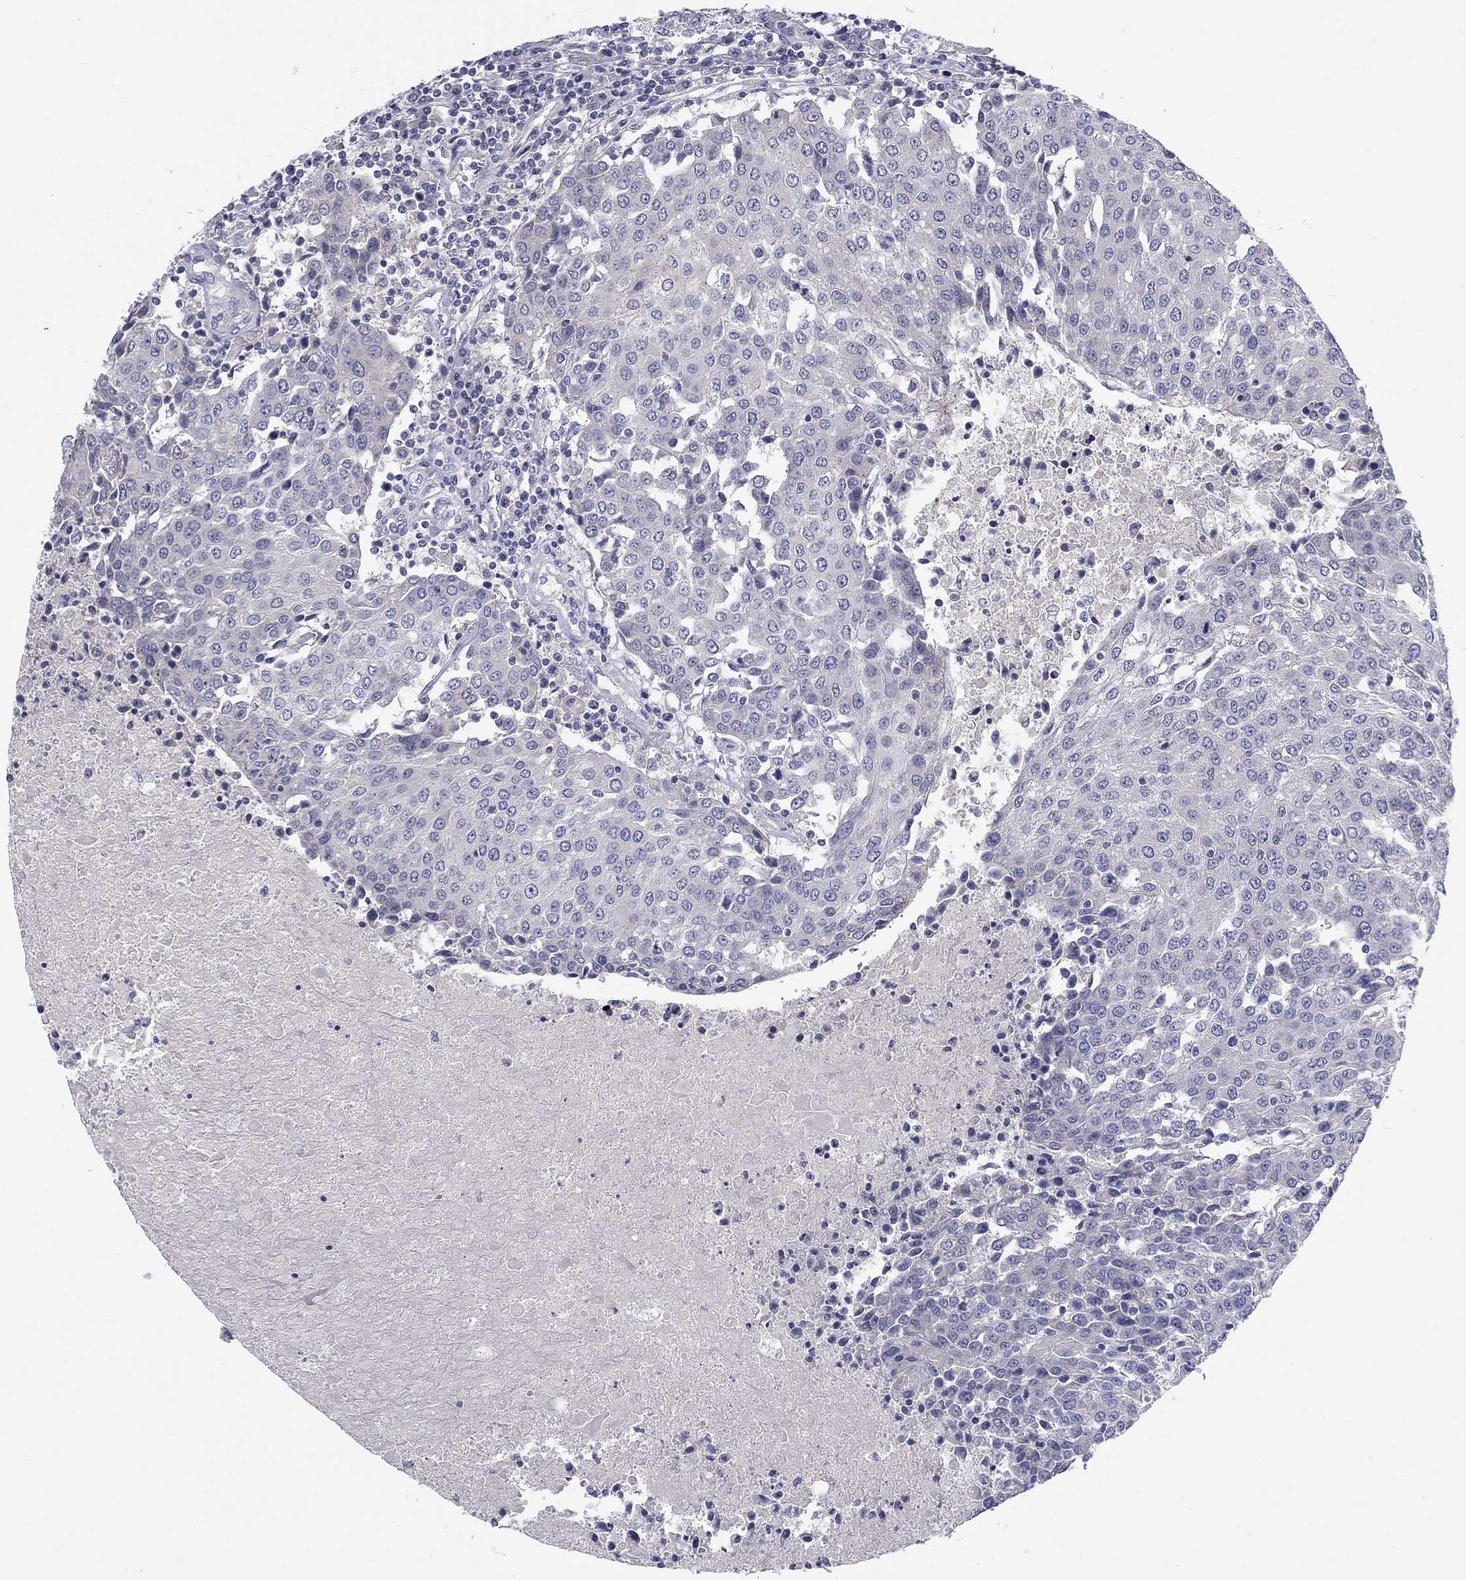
{"staining": {"intensity": "negative", "quantity": "none", "location": "none"}, "tissue": "urothelial cancer", "cell_type": "Tumor cells", "image_type": "cancer", "snomed": [{"axis": "morphology", "description": "Urothelial carcinoma, High grade"}, {"axis": "topography", "description": "Urinary bladder"}], "caption": "The histopathology image displays no staining of tumor cells in urothelial cancer. The staining is performed using DAB (3,3'-diaminobenzidine) brown chromogen with nuclei counter-stained in using hematoxylin.", "gene": "CNTNAP4", "patient": {"sex": "female", "age": 85}}